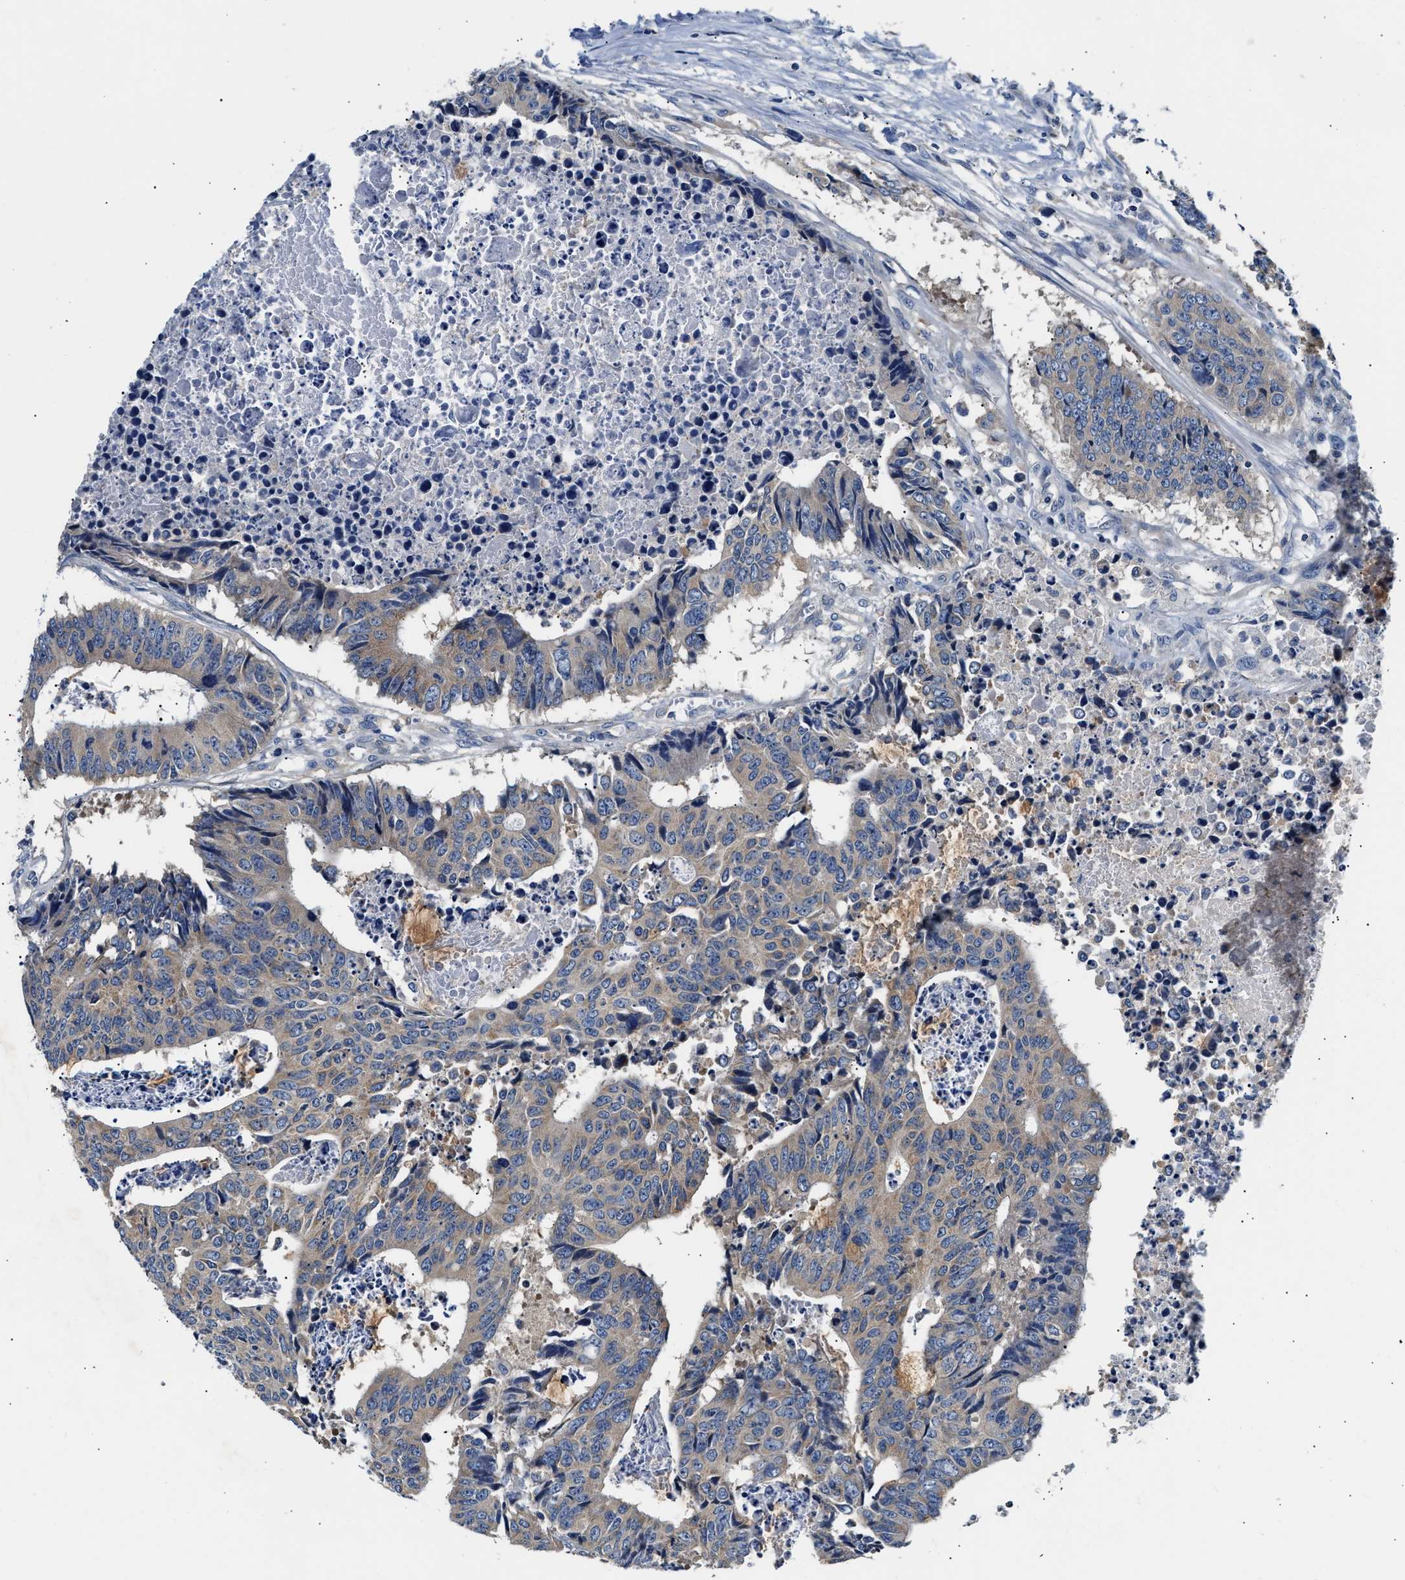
{"staining": {"intensity": "negative", "quantity": "none", "location": "none"}, "tissue": "colorectal cancer", "cell_type": "Tumor cells", "image_type": "cancer", "snomed": [{"axis": "morphology", "description": "Adenocarcinoma, NOS"}, {"axis": "topography", "description": "Rectum"}], "caption": "Immunohistochemistry (IHC) photomicrograph of human adenocarcinoma (colorectal) stained for a protein (brown), which exhibits no expression in tumor cells.", "gene": "FAM185A", "patient": {"sex": "male", "age": 84}}